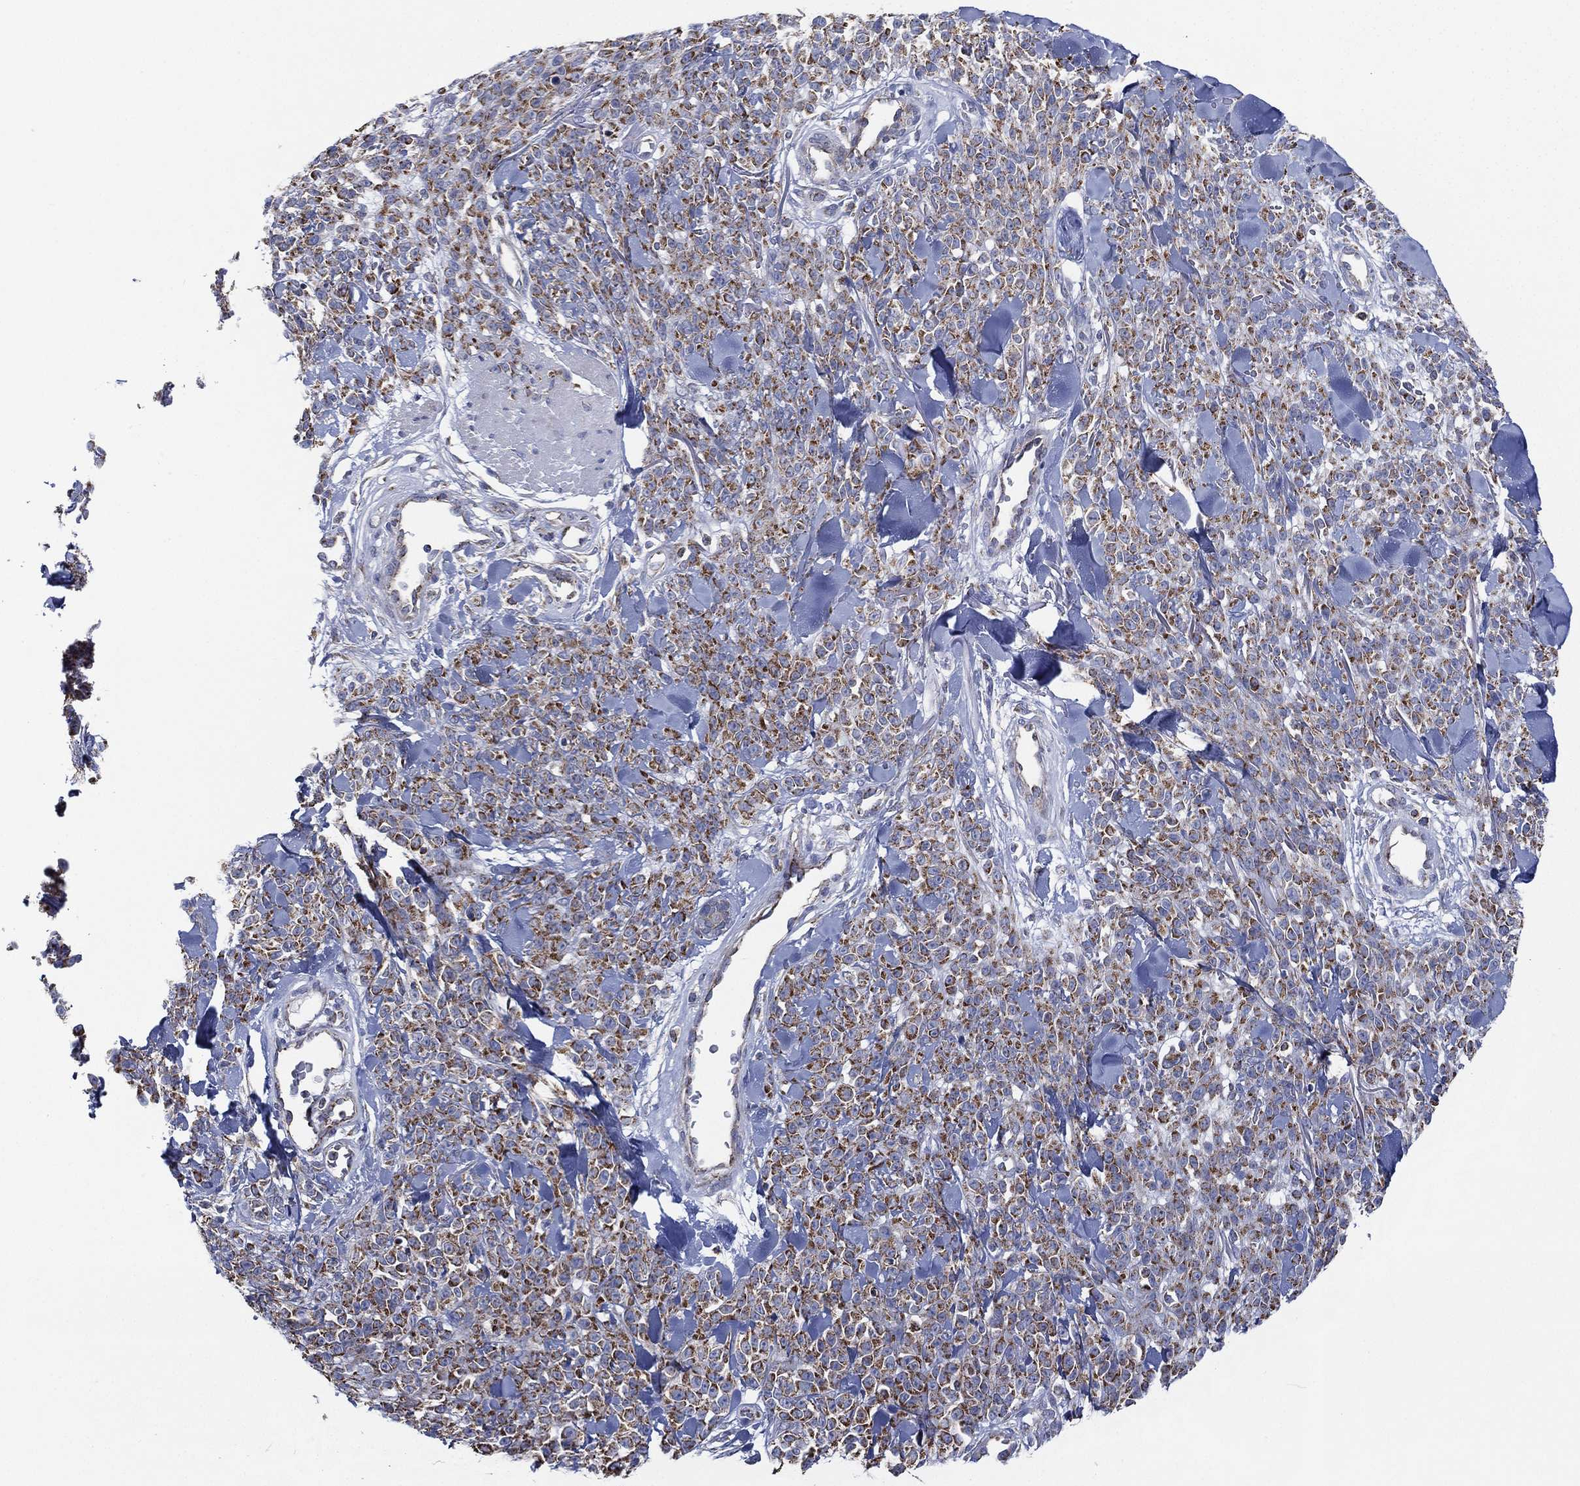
{"staining": {"intensity": "strong", "quantity": "25%-75%", "location": "cytoplasmic/membranous"}, "tissue": "melanoma", "cell_type": "Tumor cells", "image_type": "cancer", "snomed": [{"axis": "morphology", "description": "Malignant melanoma, NOS"}, {"axis": "topography", "description": "Skin"}, {"axis": "topography", "description": "Skin of trunk"}], "caption": "Immunohistochemical staining of malignant melanoma shows high levels of strong cytoplasmic/membranous protein positivity in about 25%-75% of tumor cells. (Brightfield microscopy of DAB IHC at high magnification).", "gene": "INA", "patient": {"sex": "male", "age": 74}}